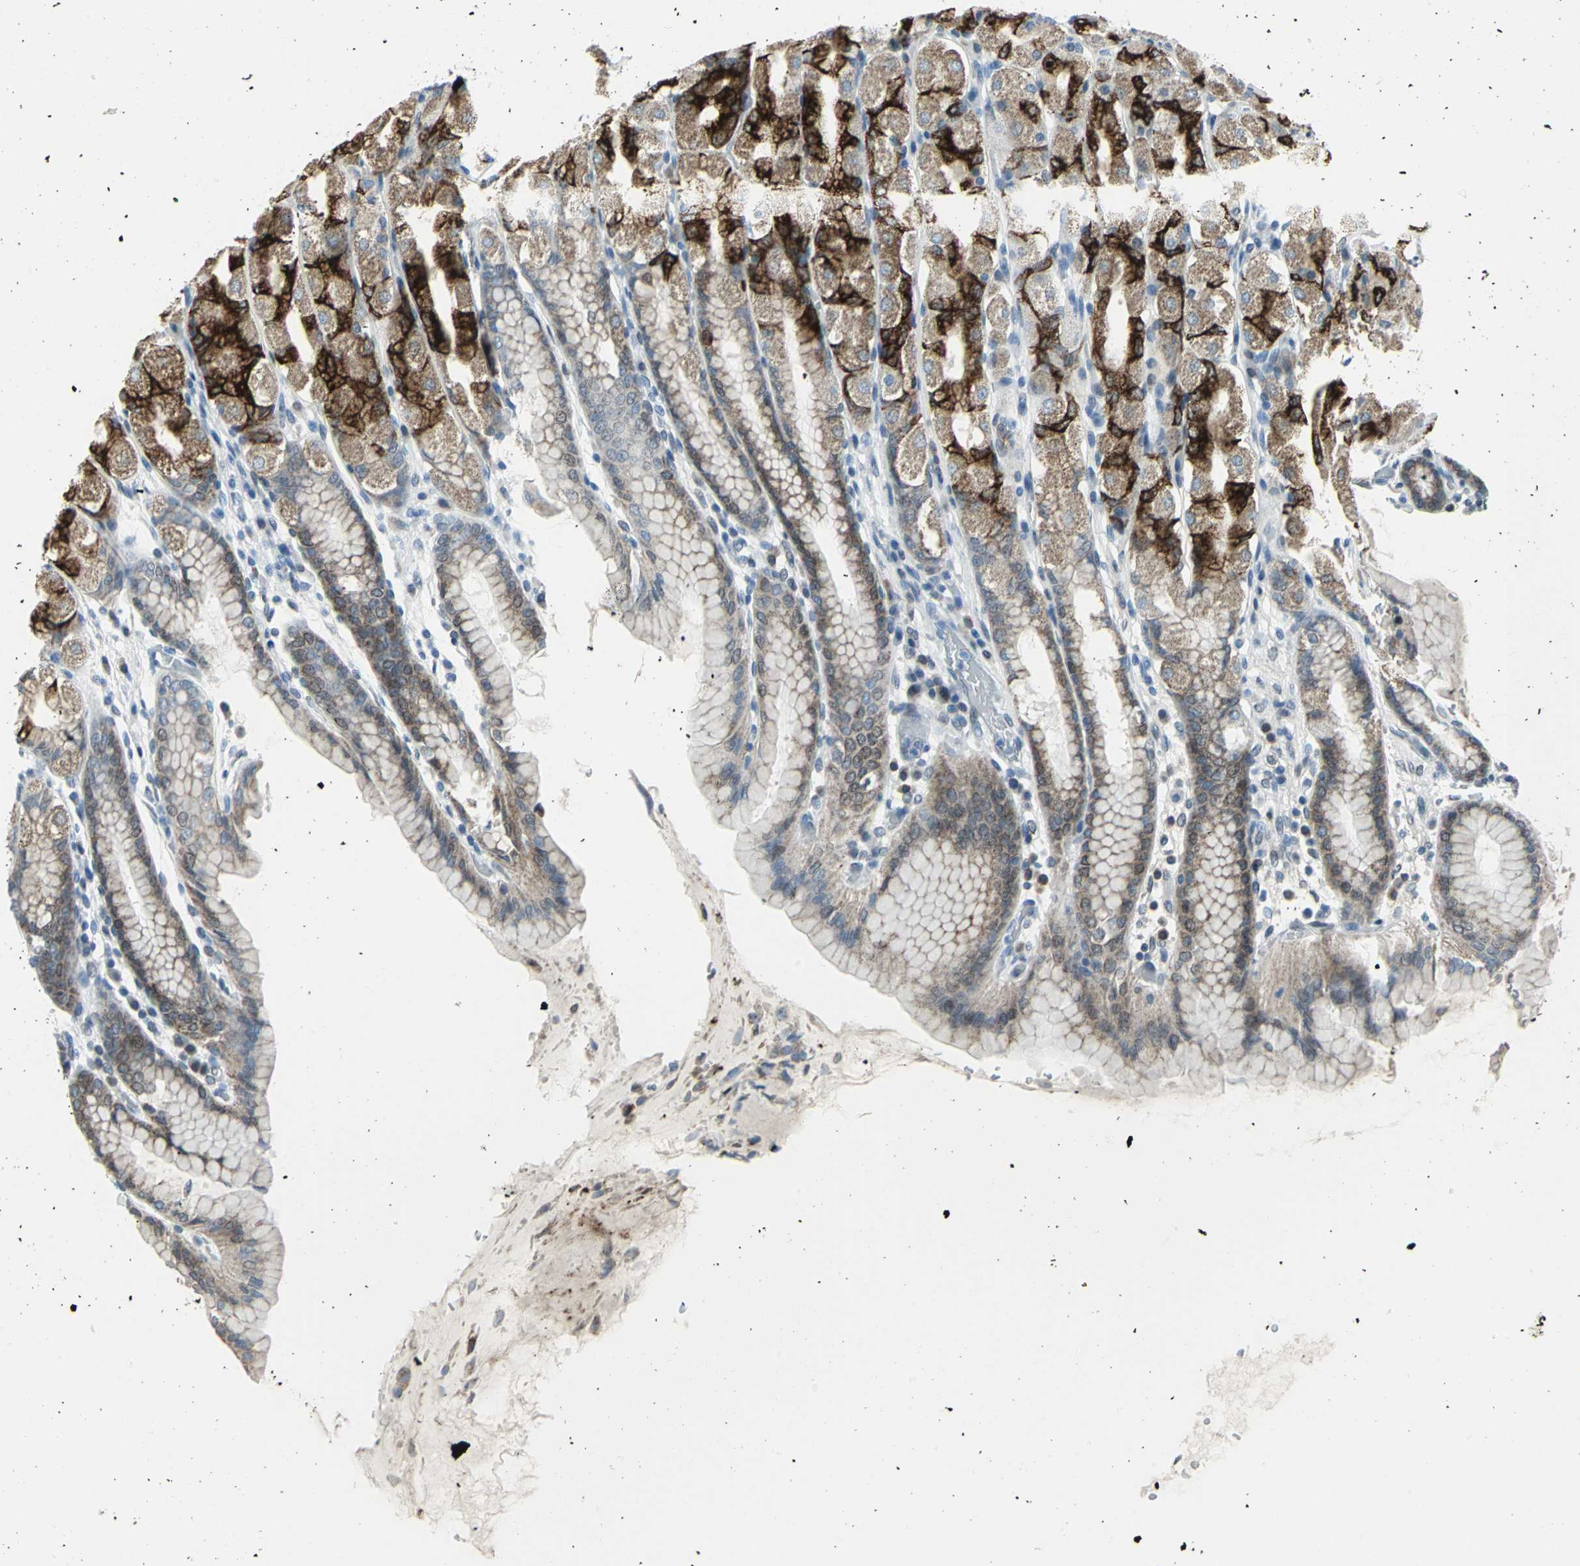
{"staining": {"intensity": "strong", "quantity": "25%-75%", "location": "cytoplasmic/membranous"}, "tissue": "stomach", "cell_type": "Glandular cells", "image_type": "normal", "snomed": [{"axis": "morphology", "description": "Normal tissue, NOS"}, {"axis": "topography", "description": "Stomach, upper"}], "caption": "High-magnification brightfield microscopy of normal stomach stained with DAB (3,3'-diaminobenzidine) (brown) and counterstained with hematoxylin (blue). glandular cells exhibit strong cytoplasmic/membranous staining is identified in about25%-75% of cells. (IHC, brightfield microscopy, high magnification).", "gene": "SNUPN", "patient": {"sex": "male", "age": 68}}